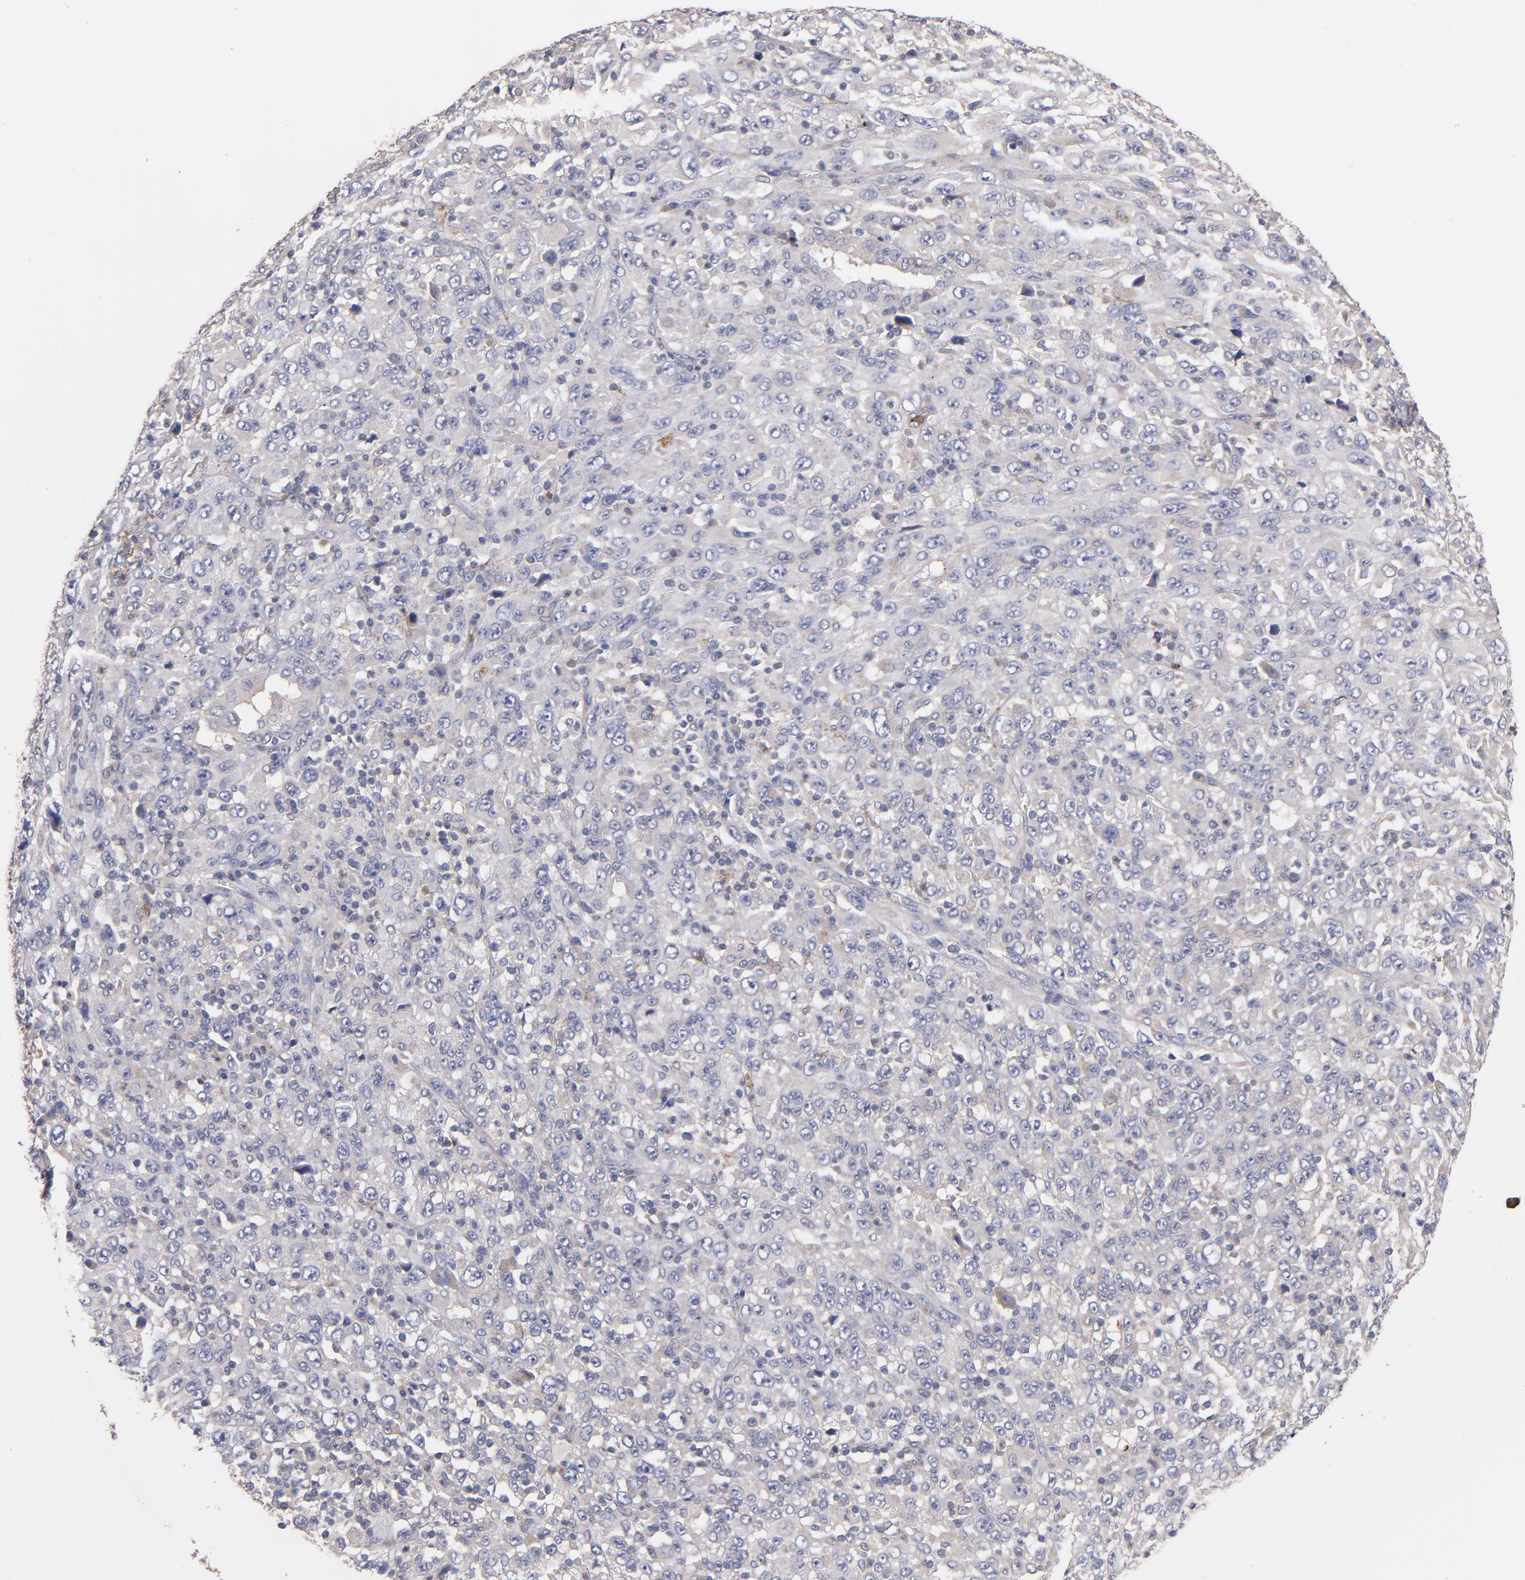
{"staining": {"intensity": "weak", "quantity": ">75%", "location": "cytoplasmic/membranous"}, "tissue": "melanoma", "cell_type": "Tumor cells", "image_type": "cancer", "snomed": [{"axis": "morphology", "description": "Malignant melanoma, Metastatic site"}, {"axis": "topography", "description": "Skin"}], "caption": "Melanoma tissue exhibits weak cytoplasmic/membranous positivity in about >75% of tumor cells", "gene": "DACT1", "patient": {"sex": "female", "age": 56}}